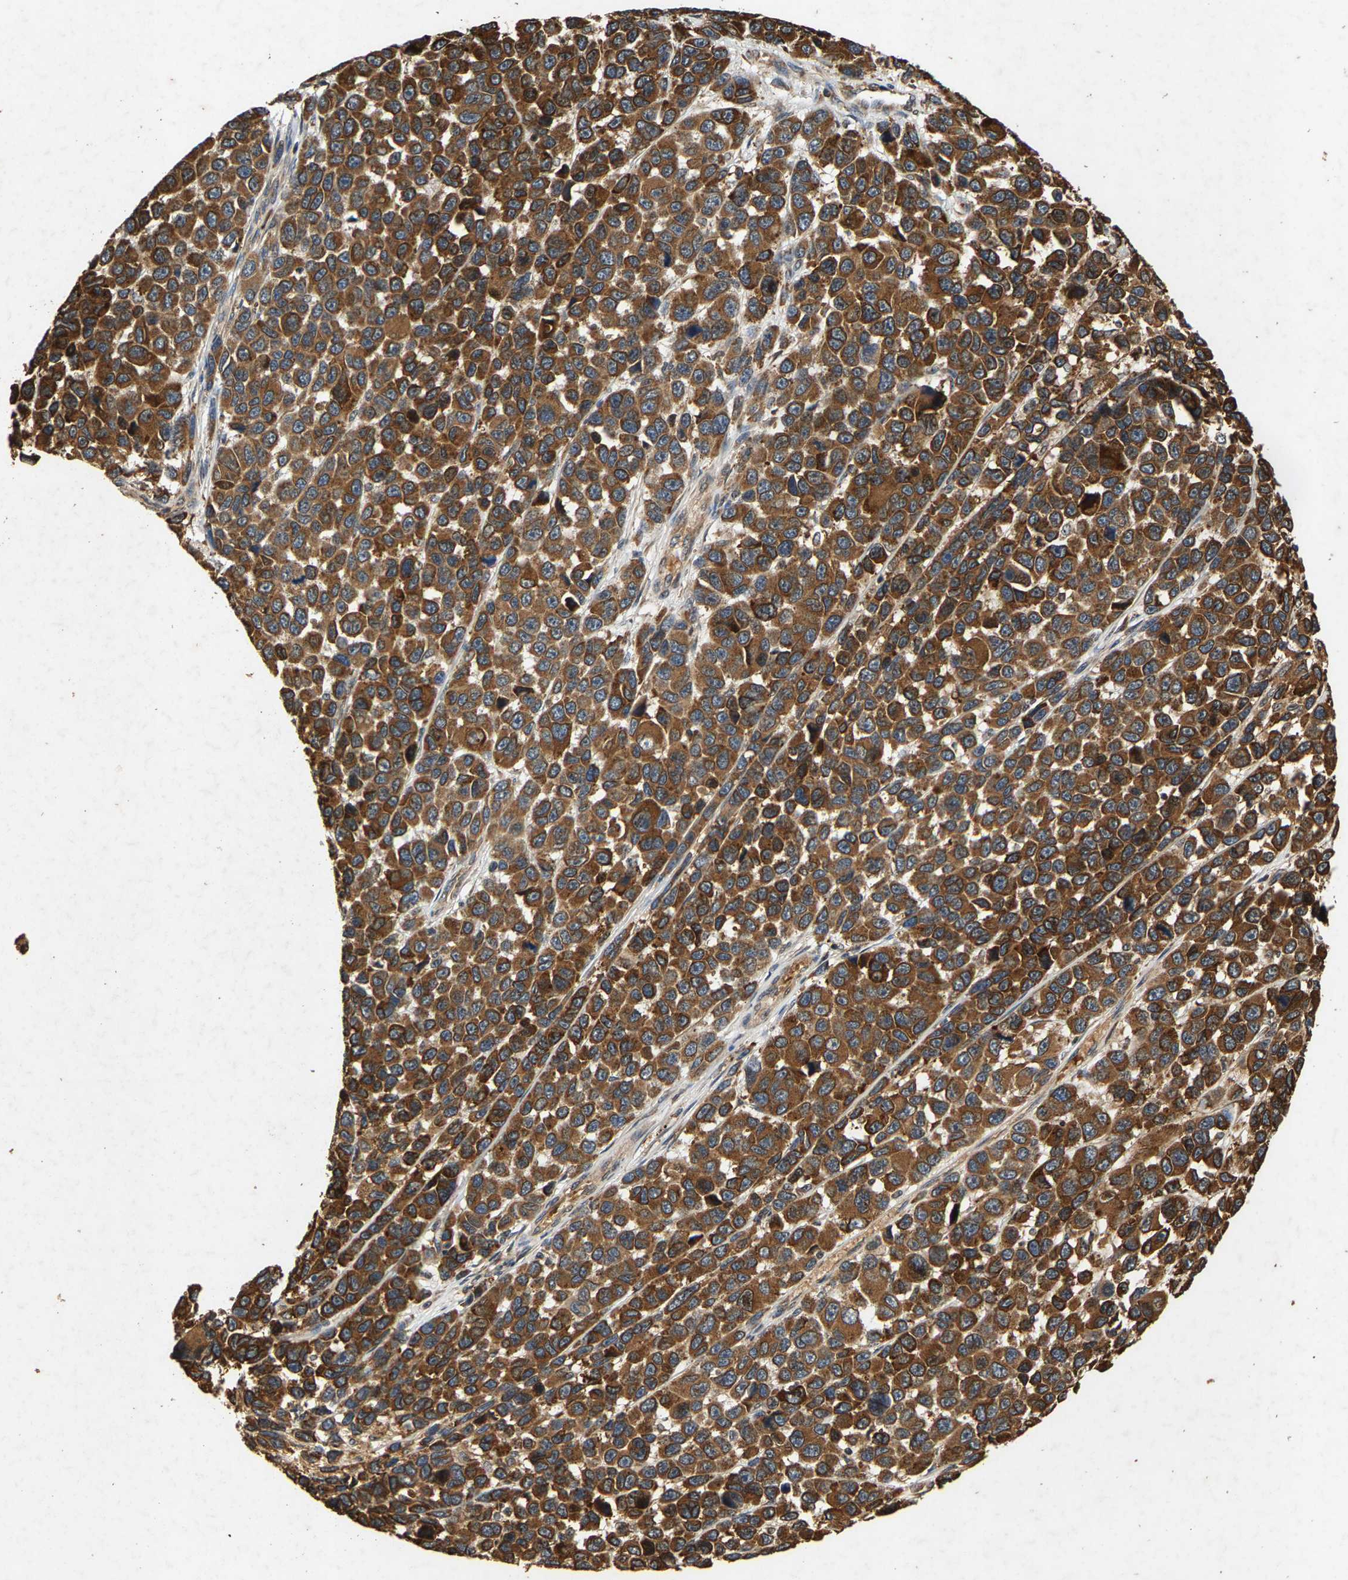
{"staining": {"intensity": "moderate", "quantity": ">75%", "location": "cytoplasmic/membranous"}, "tissue": "melanoma", "cell_type": "Tumor cells", "image_type": "cancer", "snomed": [{"axis": "morphology", "description": "Malignant melanoma, NOS"}, {"axis": "topography", "description": "Skin"}], "caption": "IHC of melanoma displays medium levels of moderate cytoplasmic/membranous positivity in approximately >75% of tumor cells.", "gene": "CIDEC", "patient": {"sex": "male", "age": 53}}